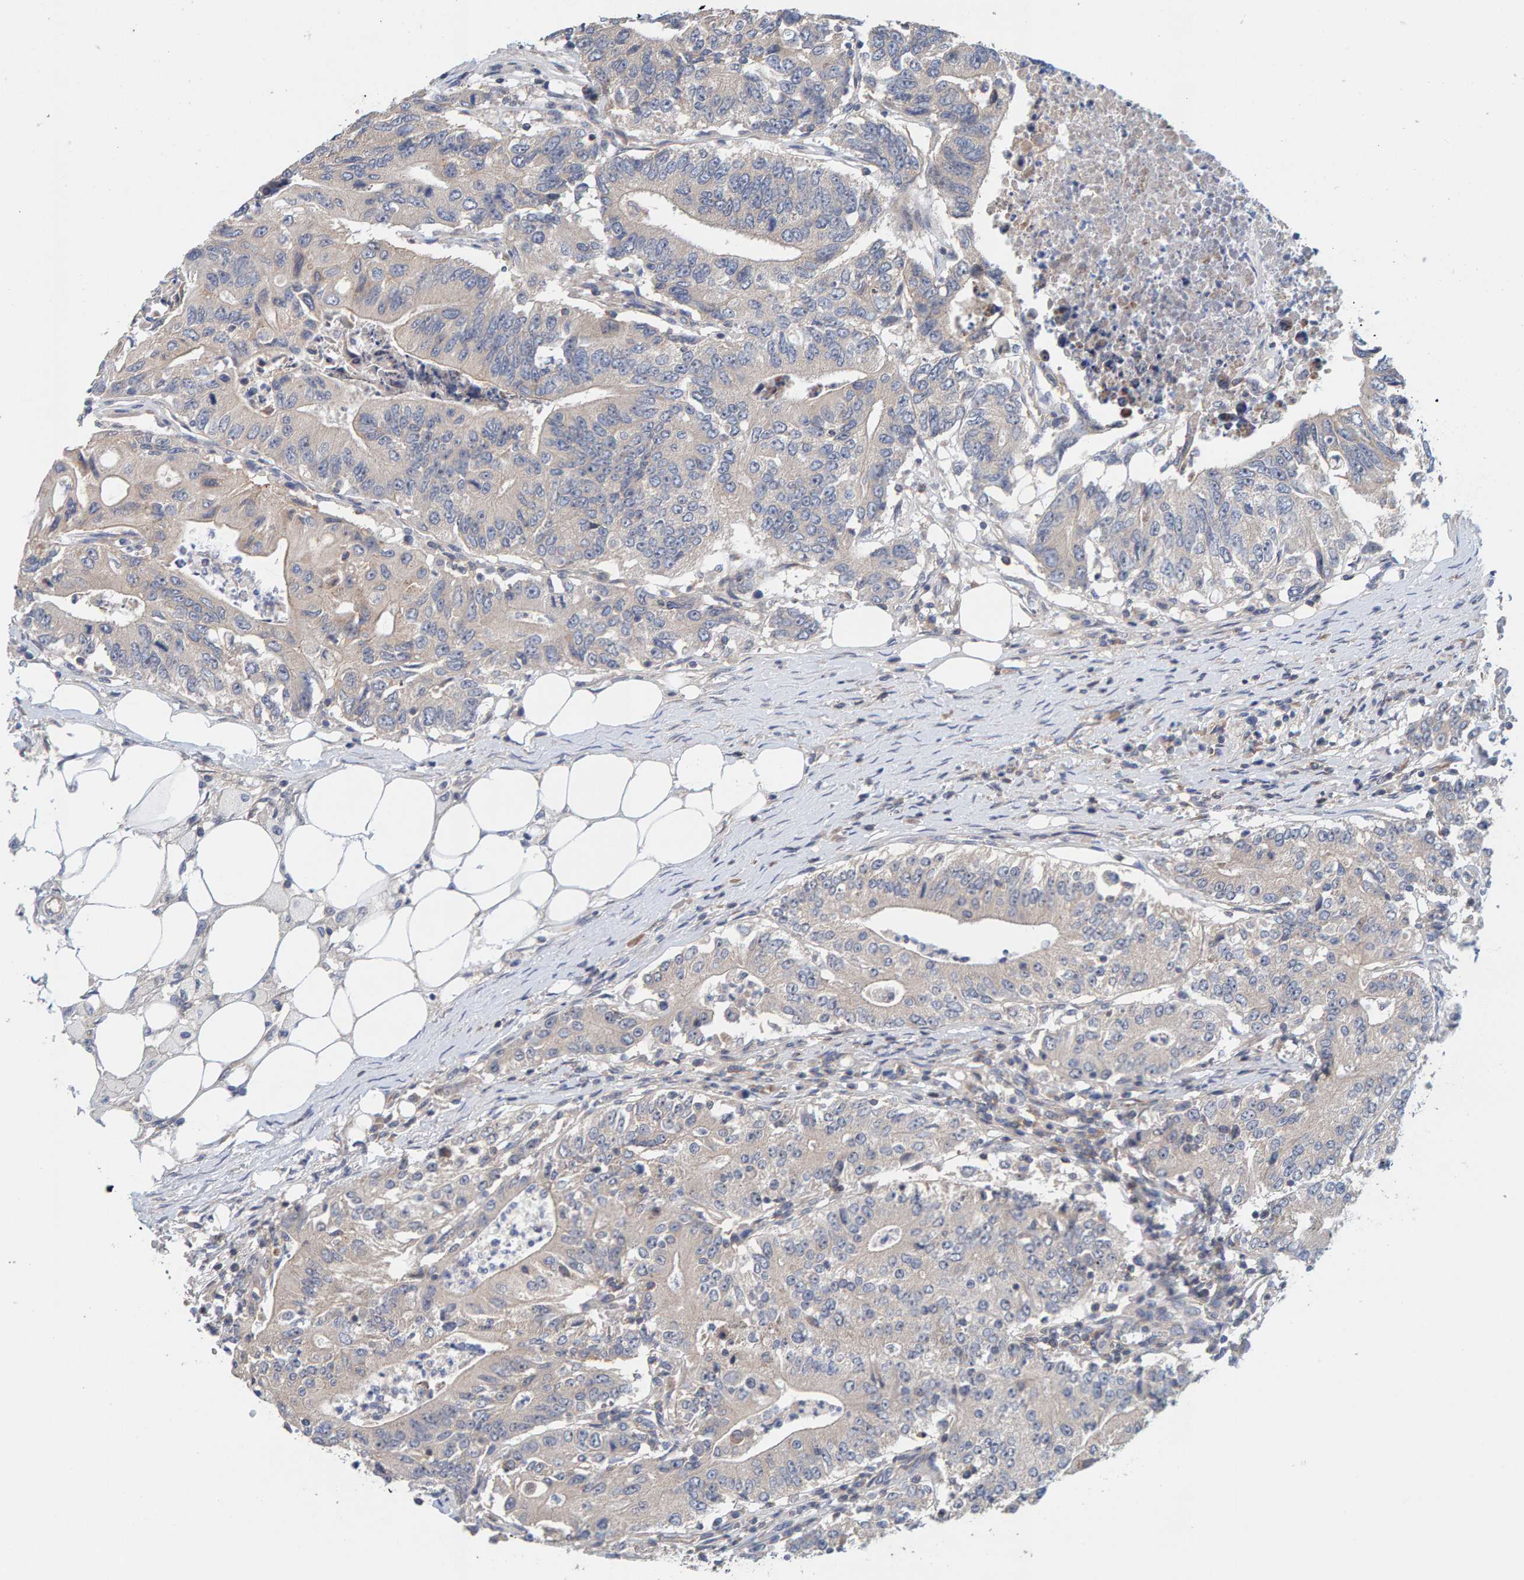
{"staining": {"intensity": "negative", "quantity": "none", "location": "none"}, "tissue": "colorectal cancer", "cell_type": "Tumor cells", "image_type": "cancer", "snomed": [{"axis": "morphology", "description": "Adenocarcinoma, NOS"}, {"axis": "topography", "description": "Colon"}], "caption": "DAB (3,3'-diaminobenzidine) immunohistochemical staining of colorectal cancer (adenocarcinoma) shows no significant positivity in tumor cells. (Stains: DAB immunohistochemistry (IHC) with hematoxylin counter stain, Microscopy: brightfield microscopy at high magnification).", "gene": "CCM2", "patient": {"sex": "female", "age": 77}}